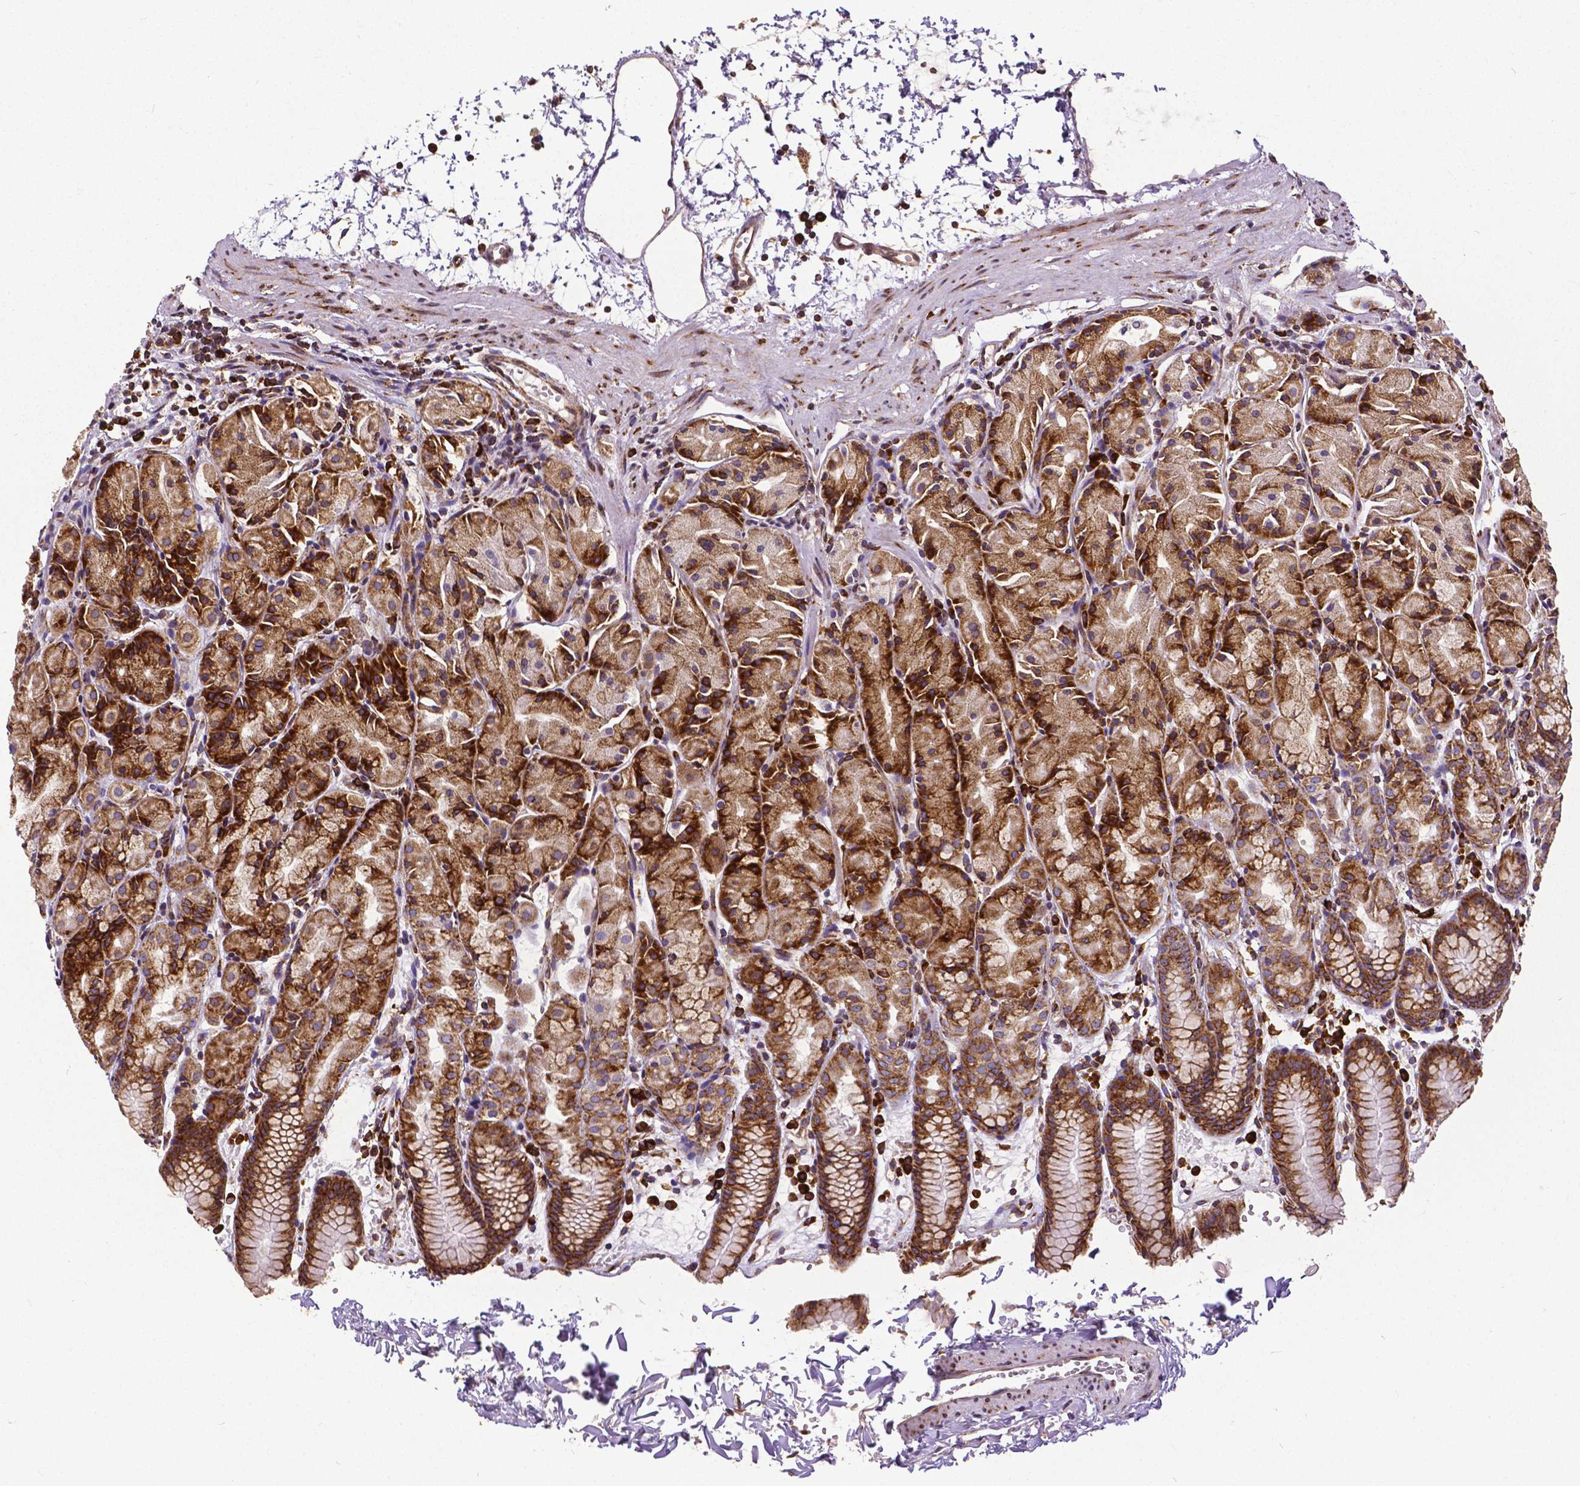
{"staining": {"intensity": "strong", "quantity": "25%-75%", "location": "cytoplasmic/membranous"}, "tissue": "stomach", "cell_type": "Glandular cells", "image_type": "normal", "snomed": [{"axis": "morphology", "description": "Normal tissue, NOS"}, {"axis": "topography", "description": "Stomach, upper"}], "caption": "Glandular cells exhibit high levels of strong cytoplasmic/membranous staining in approximately 25%-75% of cells in unremarkable stomach. Using DAB (brown) and hematoxylin (blue) stains, captured at high magnification using brightfield microscopy.", "gene": "MTDH", "patient": {"sex": "male", "age": 47}}